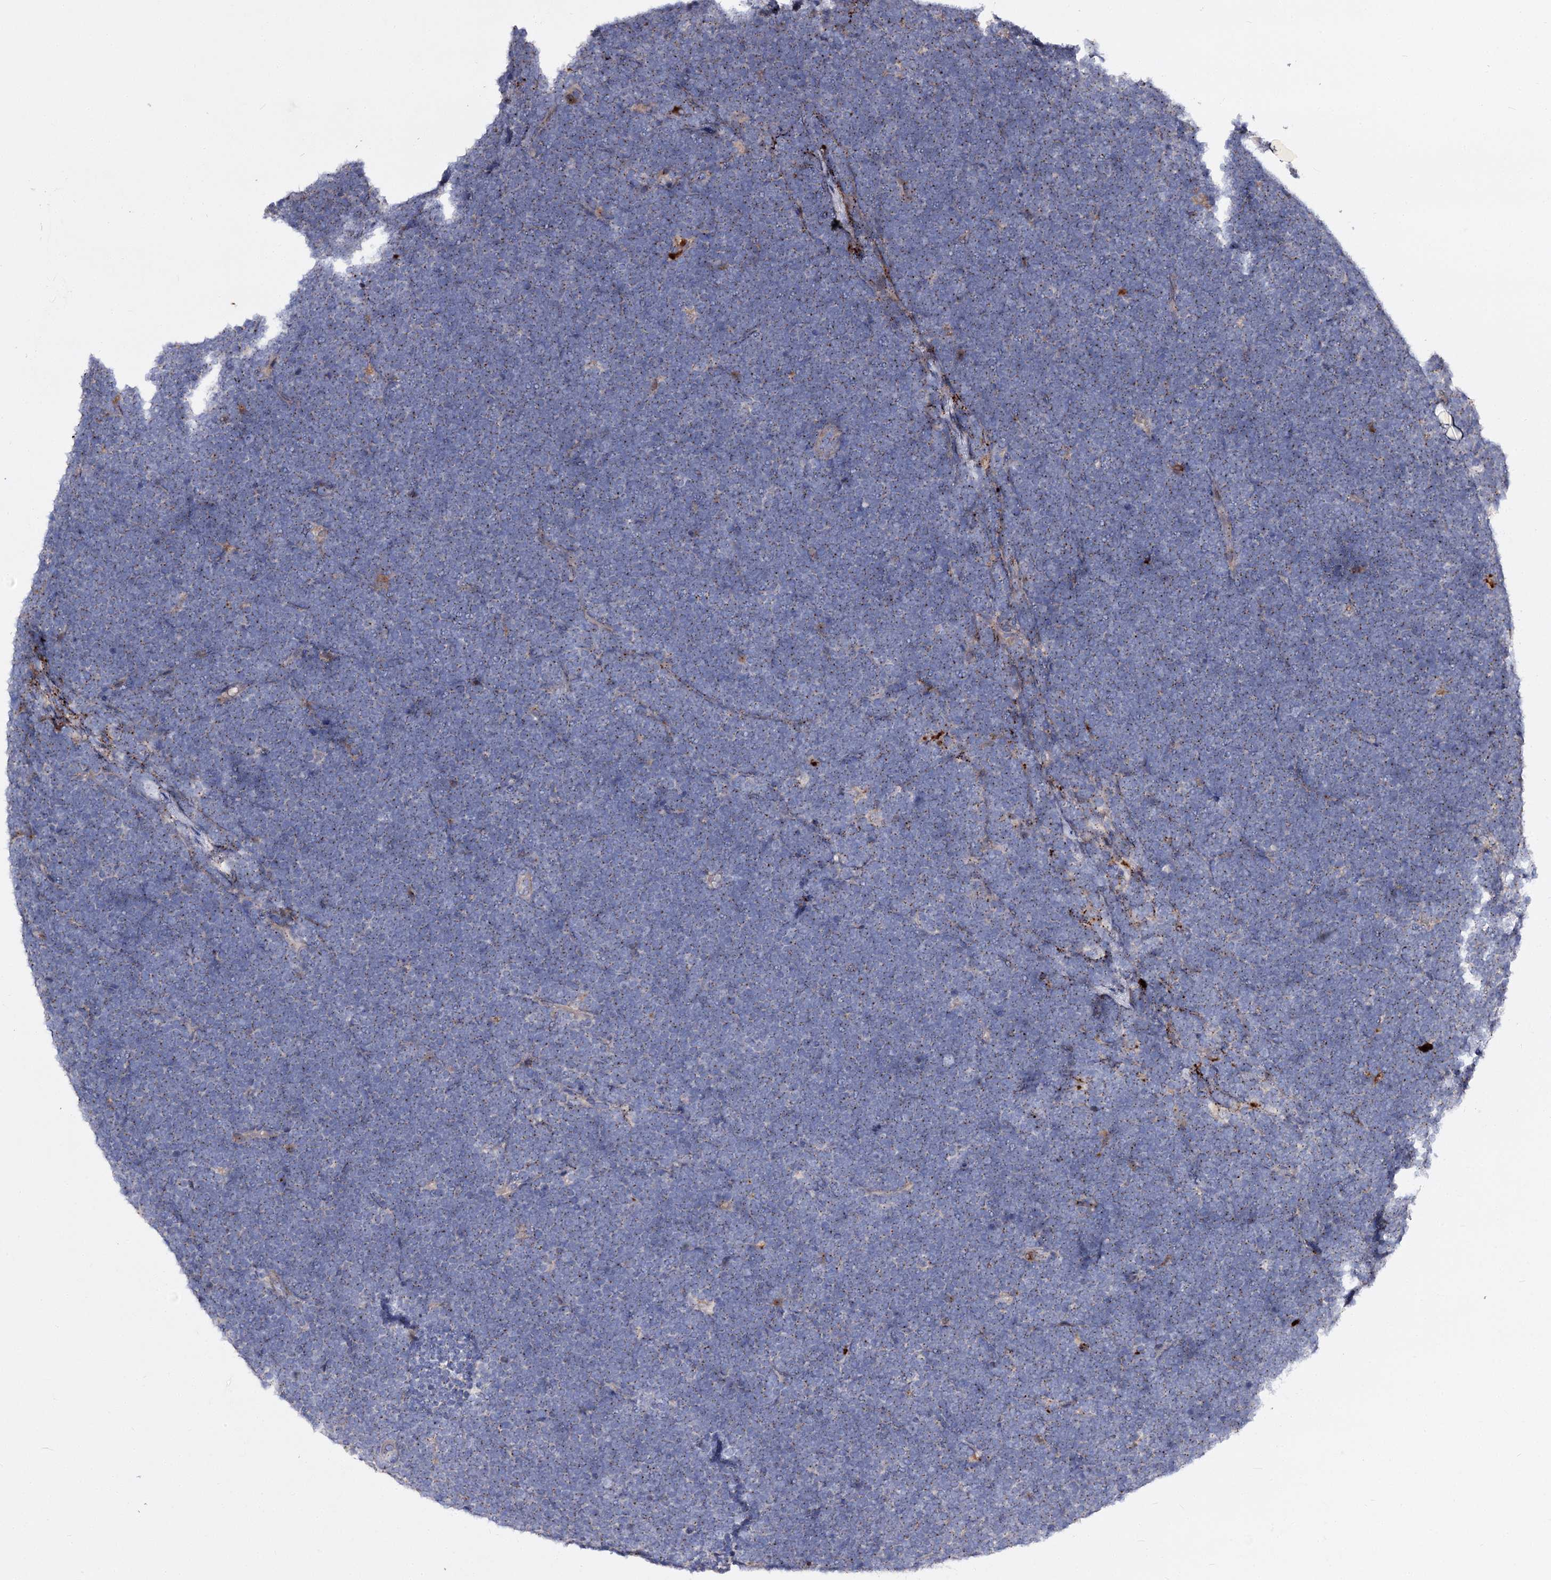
{"staining": {"intensity": "negative", "quantity": "none", "location": "none"}, "tissue": "lymphoma", "cell_type": "Tumor cells", "image_type": "cancer", "snomed": [{"axis": "morphology", "description": "Malignant lymphoma, non-Hodgkin's type, High grade"}, {"axis": "topography", "description": "Lymph node"}], "caption": "Human malignant lymphoma, non-Hodgkin's type (high-grade) stained for a protein using immunohistochemistry displays no staining in tumor cells.", "gene": "MINDY3", "patient": {"sex": "male", "age": 13}}